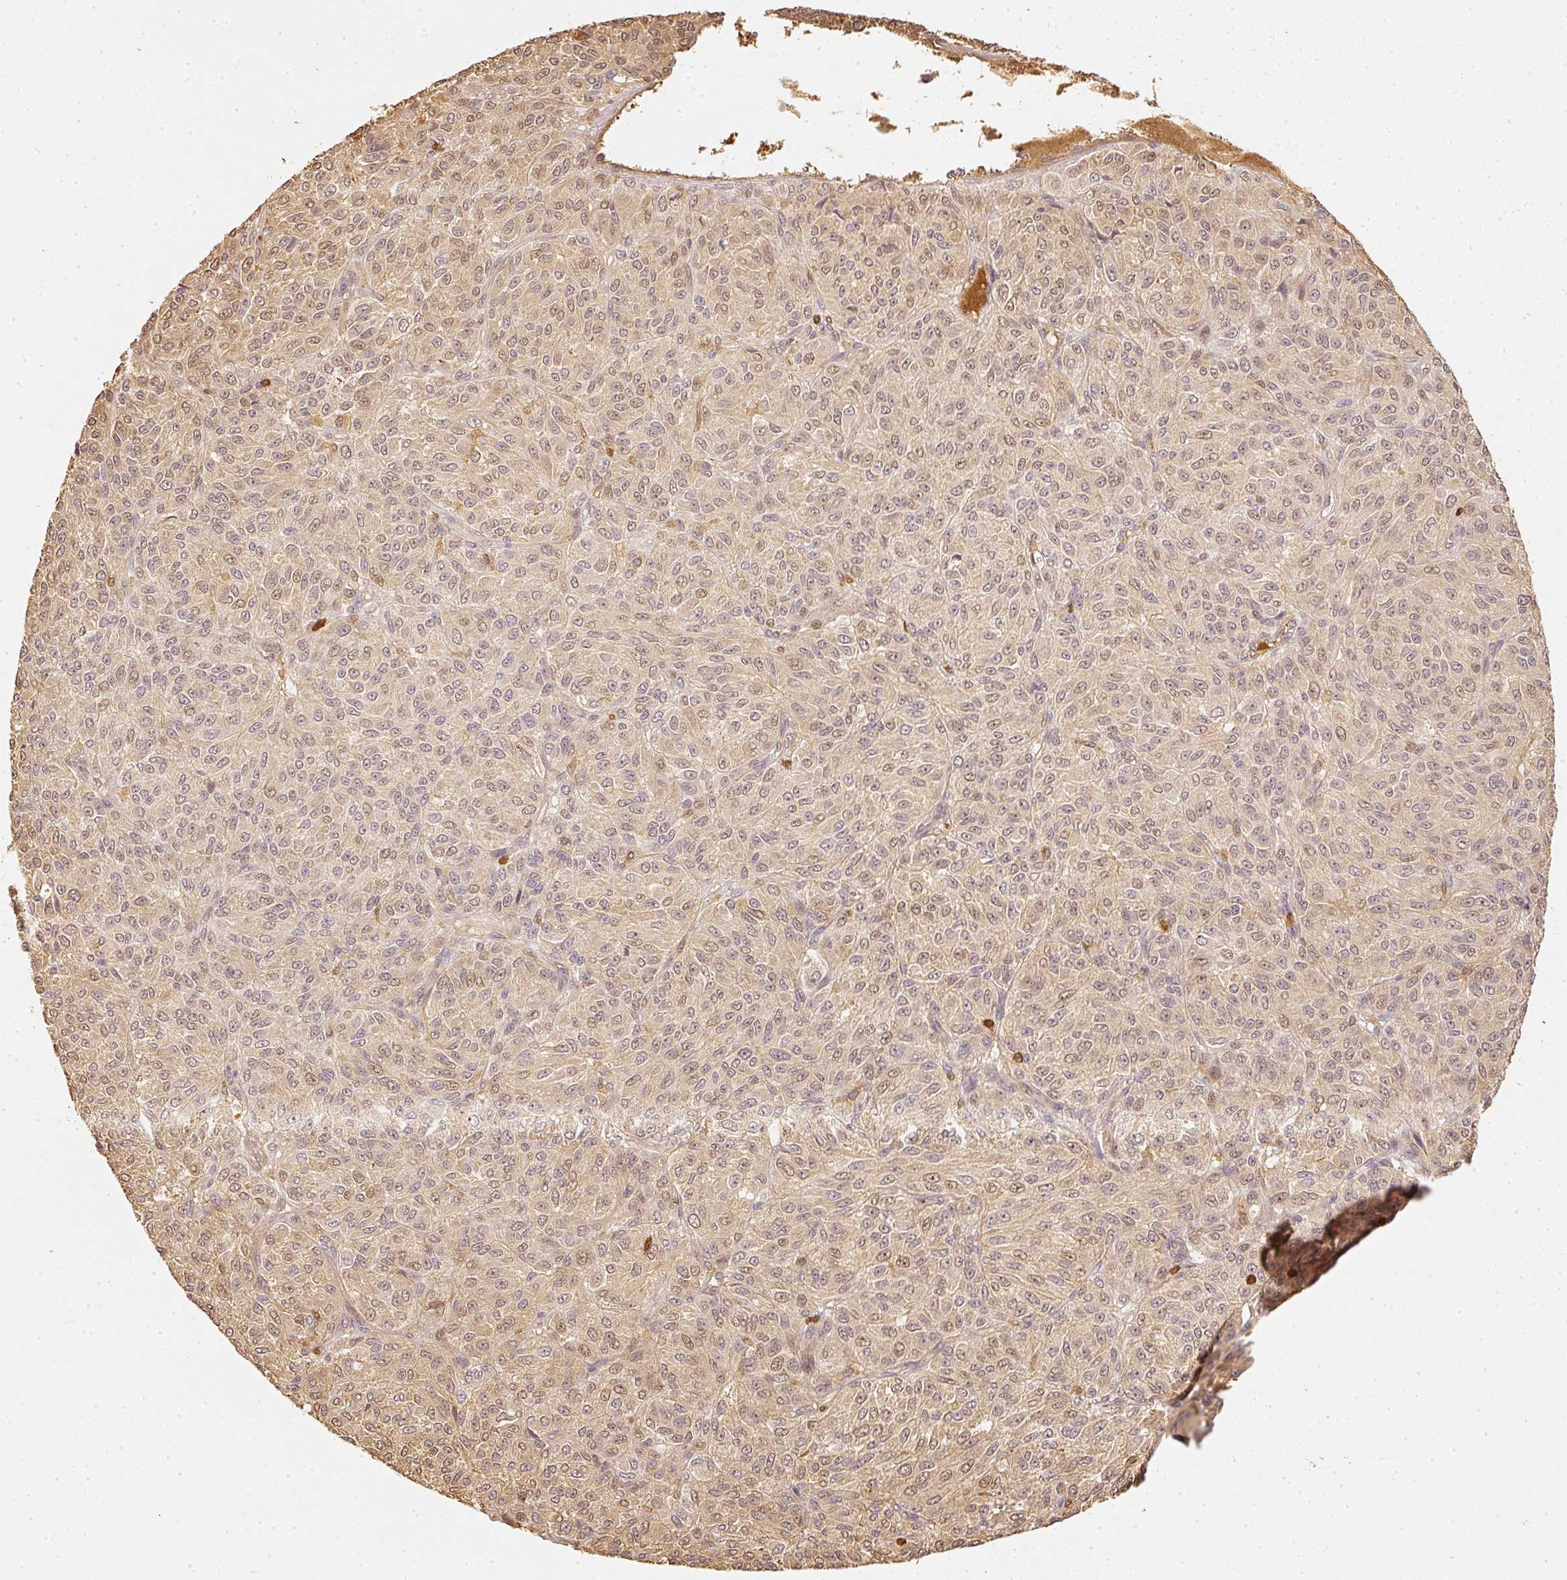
{"staining": {"intensity": "weak", "quantity": "25%-75%", "location": "cytoplasmic/membranous,nuclear"}, "tissue": "melanoma", "cell_type": "Tumor cells", "image_type": "cancer", "snomed": [{"axis": "morphology", "description": "Malignant melanoma, Metastatic site"}, {"axis": "topography", "description": "Brain"}], "caption": "Immunohistochemical staining of human melanoma shows low levels of weak cytoplasmic/membranous and nuclear protein positivity in approximately 25%-75% of tumor cells.", "gene": "PFN1", "patient": {"sex": "female", "age": 56}}